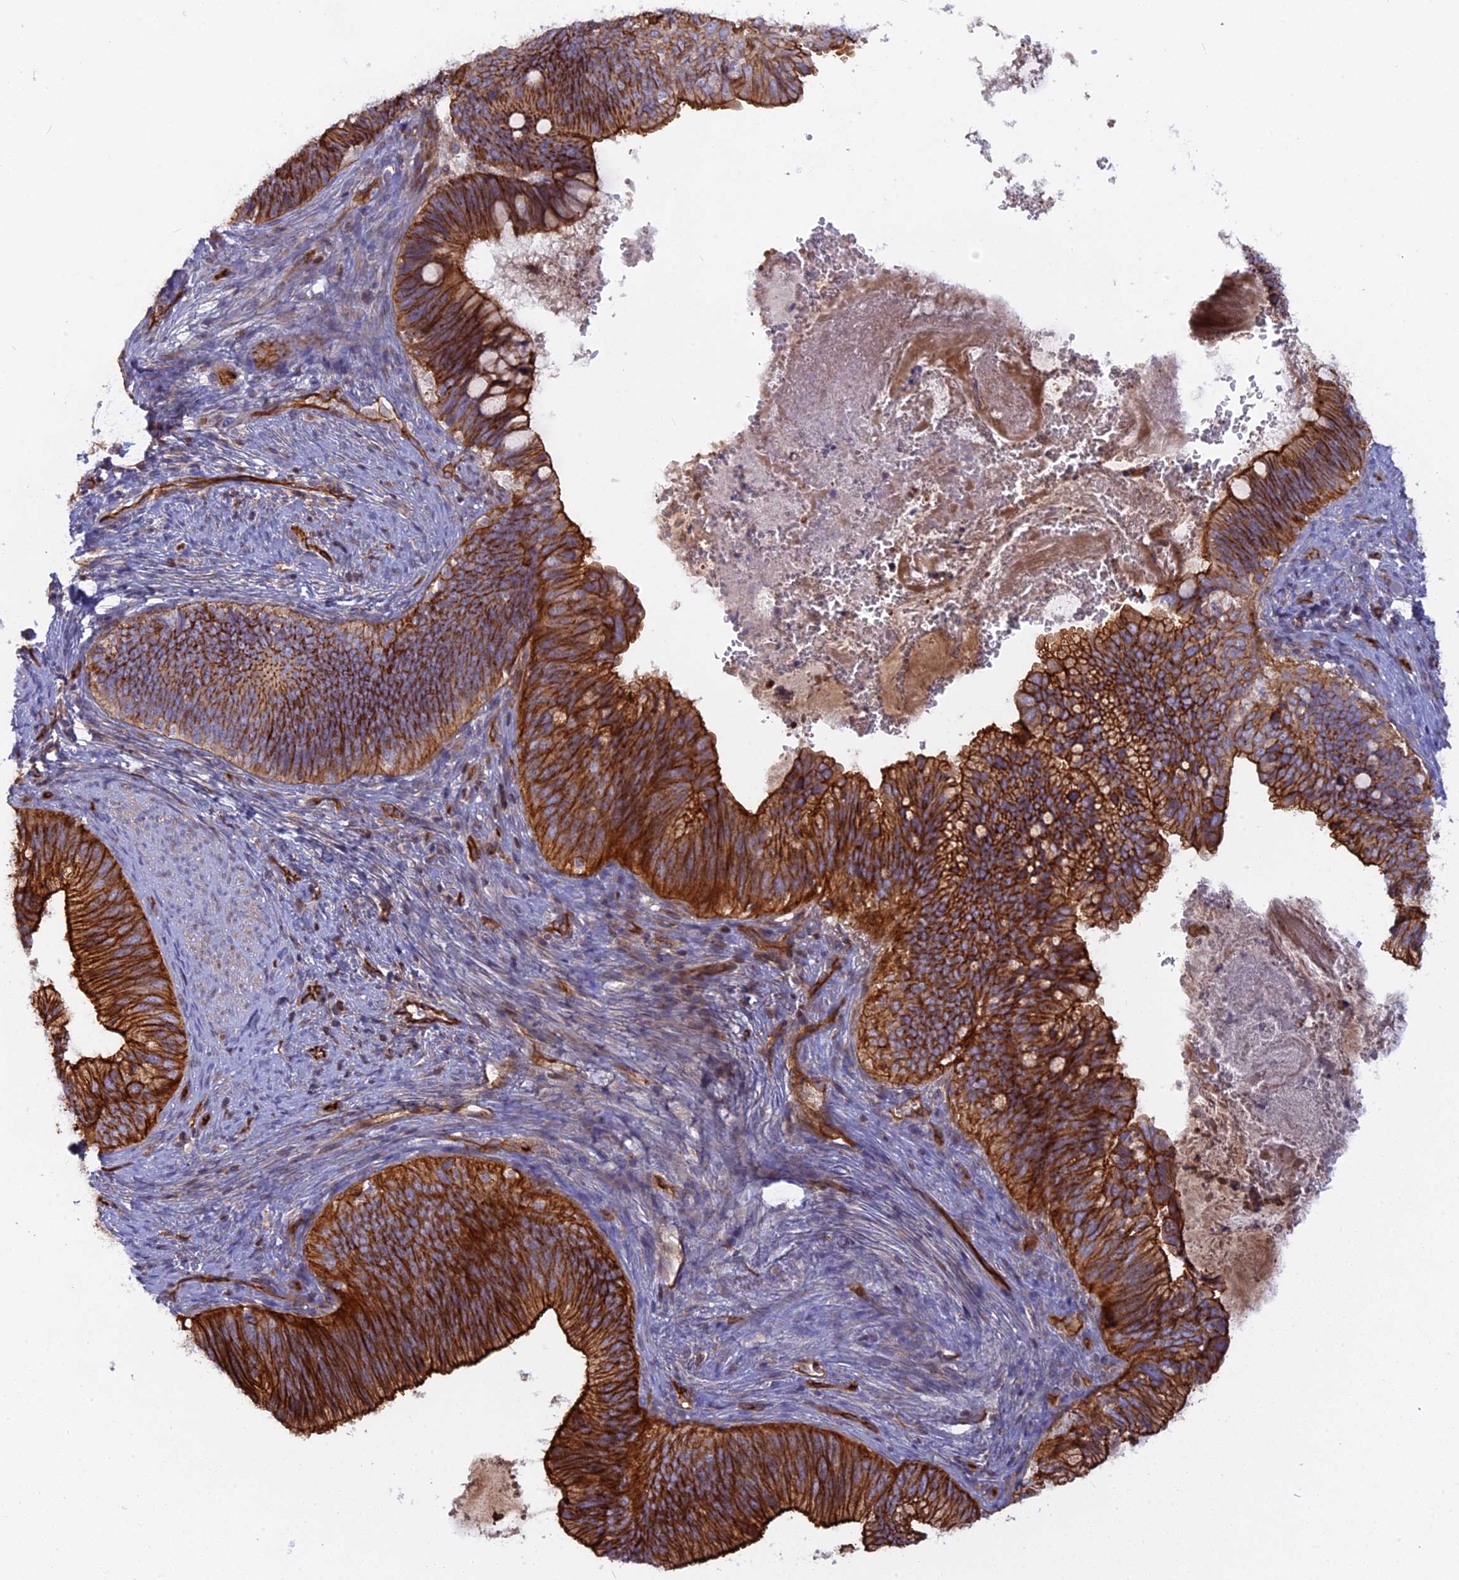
{"staining": {"intensity": "strong", "quantity": ">75%", "location": "cytoplasmic/membranous"}, "tissue": "cervical cancer", "cell_type": "Tumor cells", "image_type": "cancer", "snomed": [{"axis": "morphology", "description": "Adenocarcinoma, NOS"}, {"axis": "topography", "description": "Cervix"}], "caption": "Immunohistochemistry image of human cervical cancer stained for a protein (brown), which shows high levels of strong cytoplasmic/membranous staining in about >75% of tumor cells.", "gene": "CNBD2", "patient": {"sex": "female", "age": 42}}